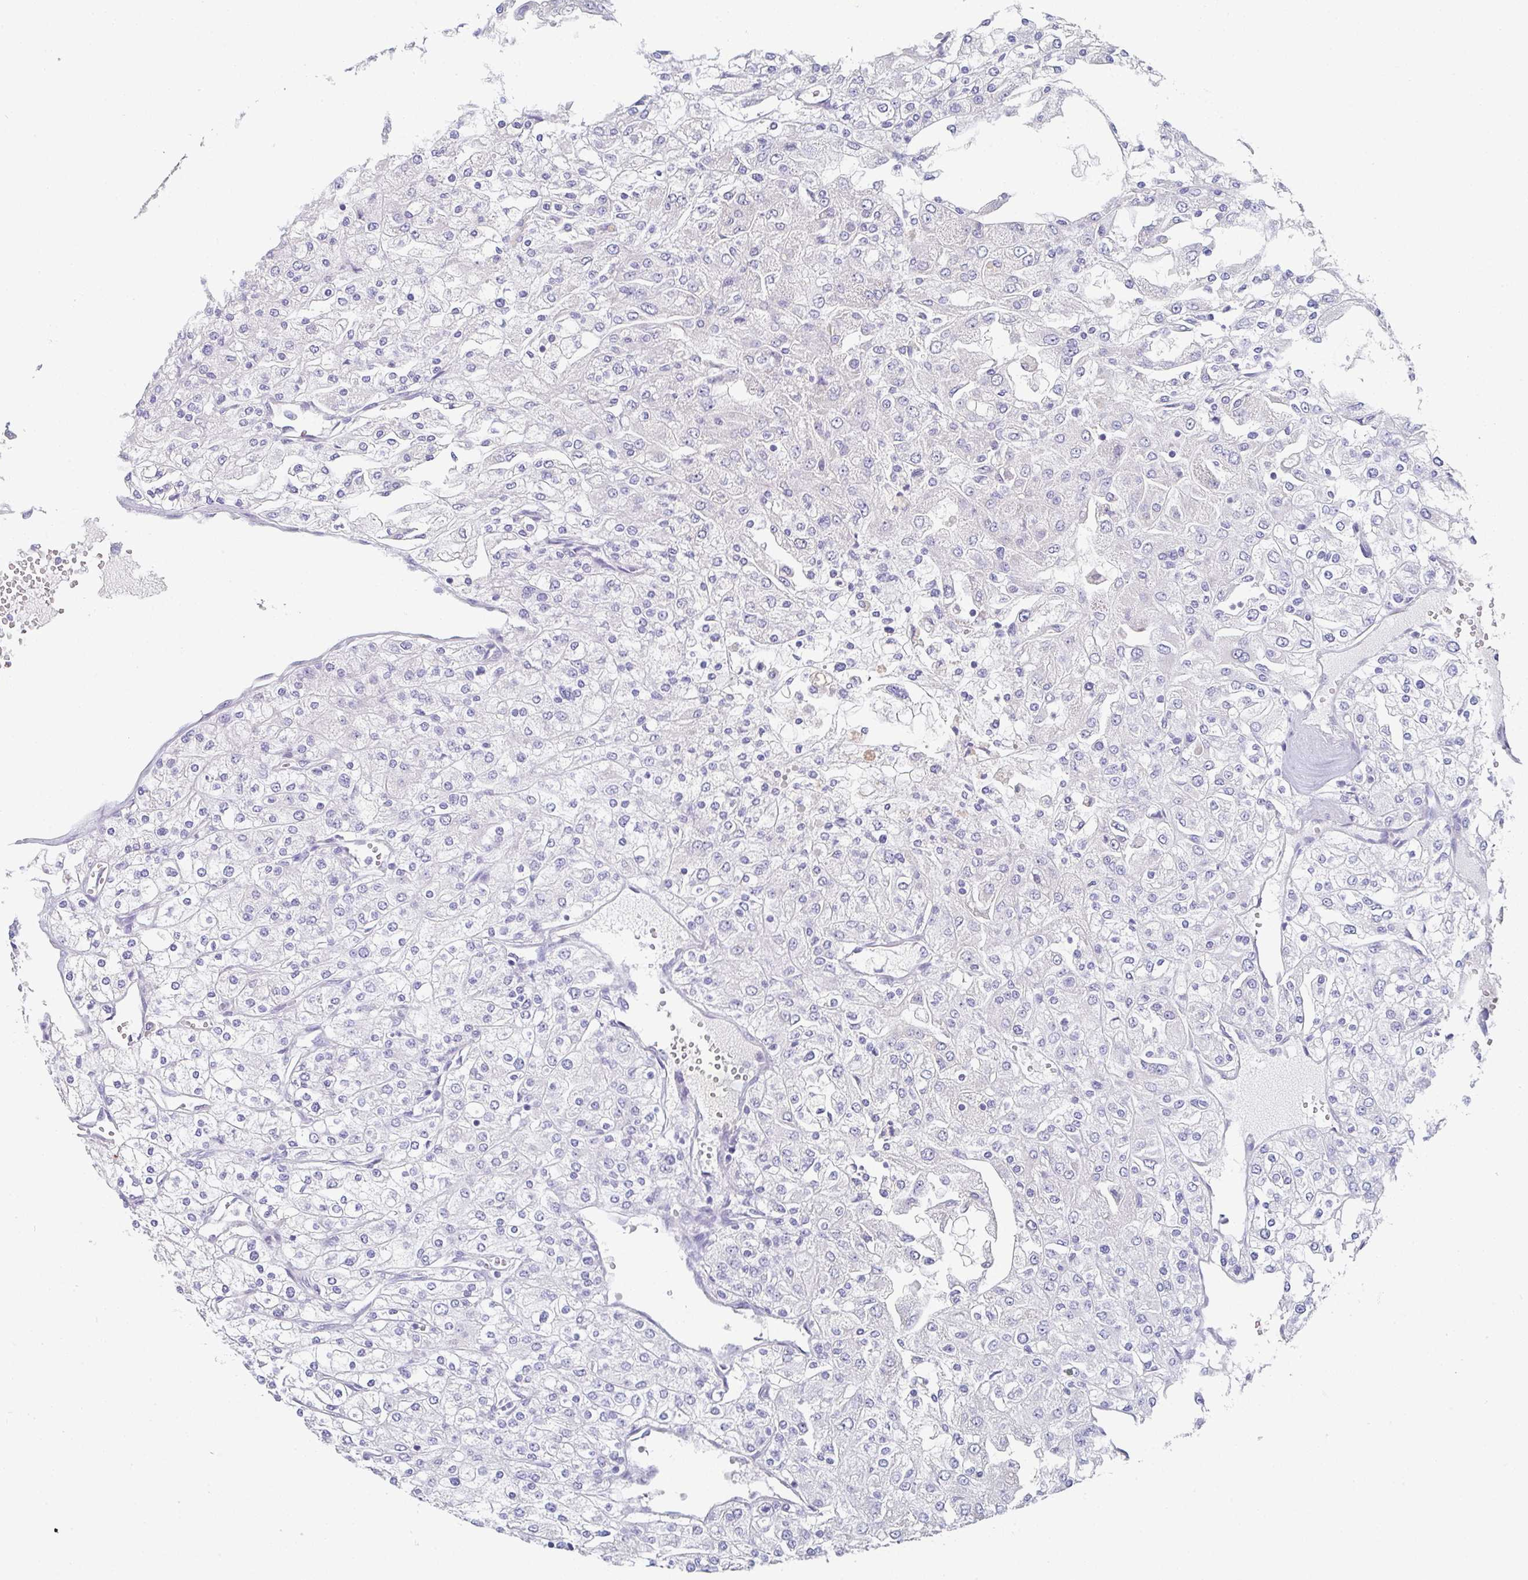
{"staining": {"intensity": "negative", "quantity": "none", "location": "none"}, "tissue": "renal cancer", "cell_type": "Tumor cells", "image_type": "cancer", "snomed": [{"axis": "morphology", "description": "Adenocarcinoma, NOS"}, {"axis": "topography", "description": "Kidney"}], "caption": "Immunohistochemistry photomicrograph of renal cancer (adenocarcinoma) stained for a protein (brown), which exhibits no expression in tumor cells.", "gene": "NOXRED1", "patient": {"sex": "male", "age": 80}}